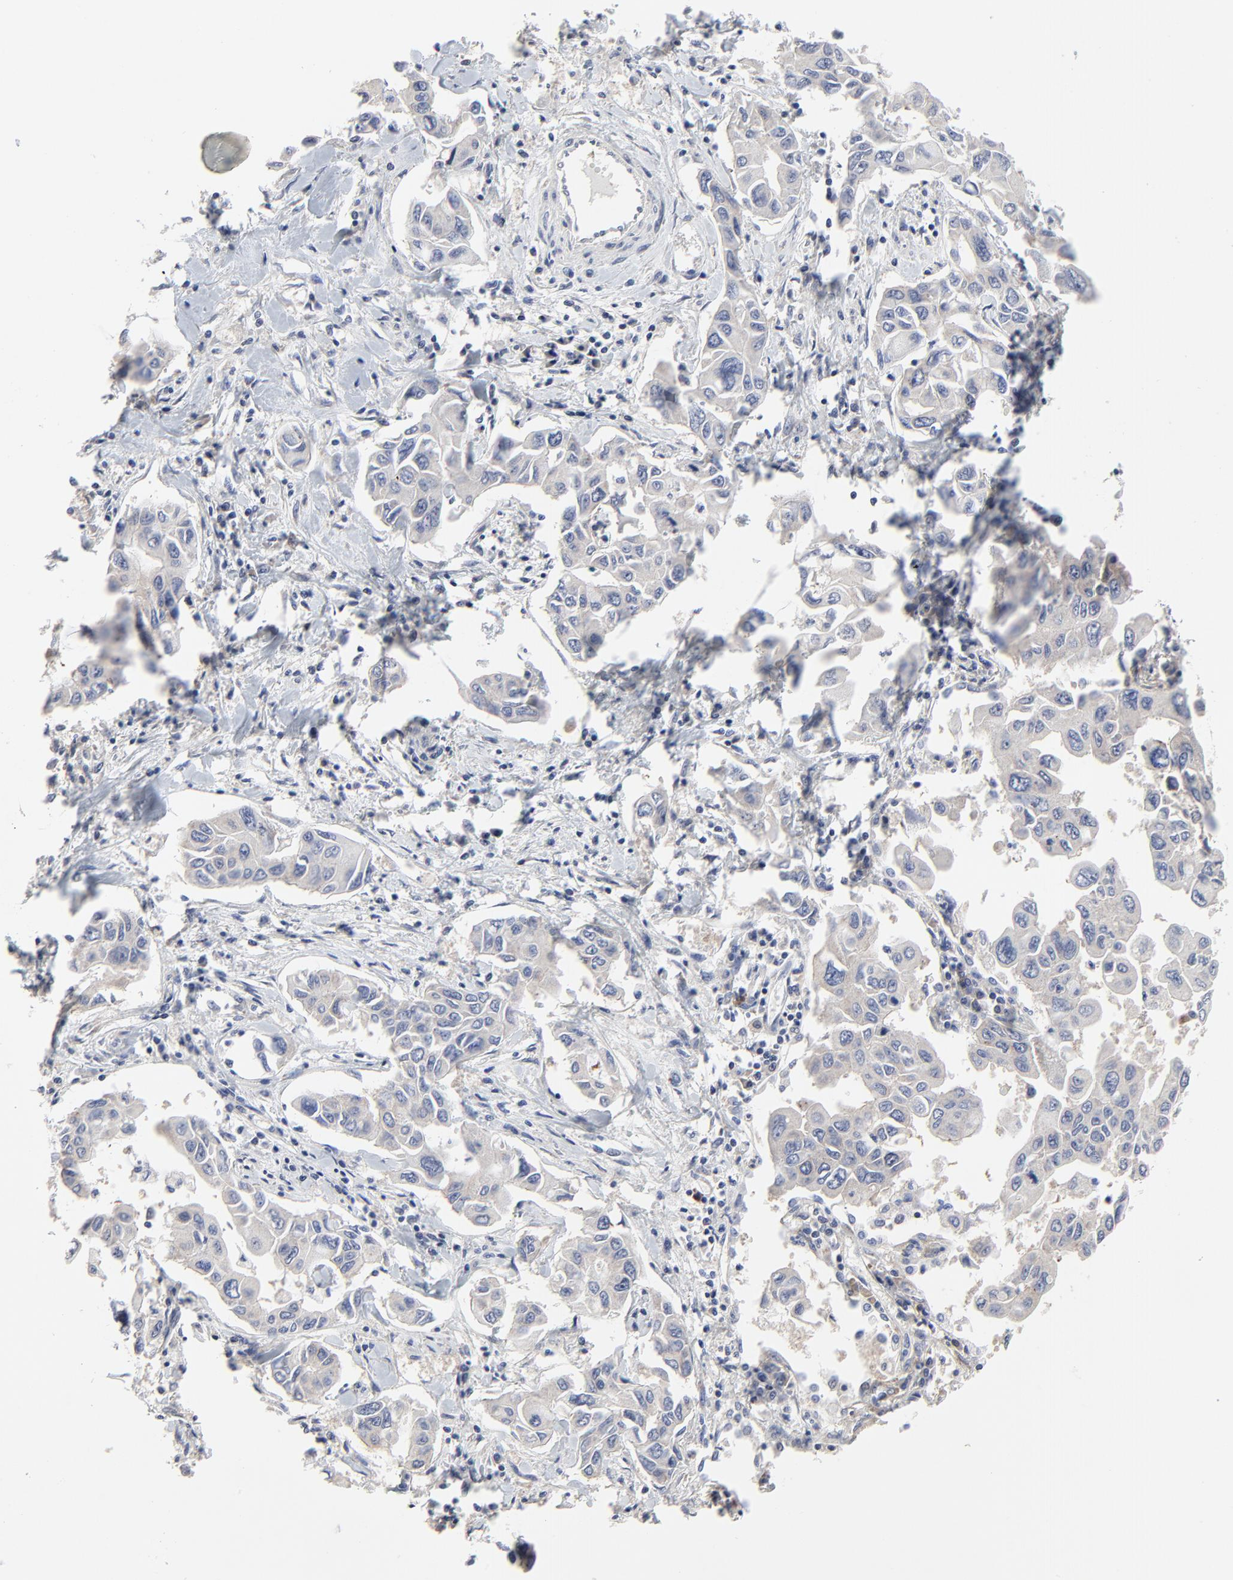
{"staining": {"intensity": "negative", "quantity": "none", "location": "none"}, "tissue": "lung cancer", "cell_type": "Tumor cells", "image_type": "cancer", "snomed": [{"axis": "morphology", "description": "Adenocarcinoma, NOS"}, {"axis": "topography", "description": "Lymph node"}, {"axis": "topography", "description": "Lung"}], "caption": "Tumor cells show no significant positivity in adenocarcinoma (lung).", "gene": "NLGN3", "patient": {"sex": "male", "age": 64}}